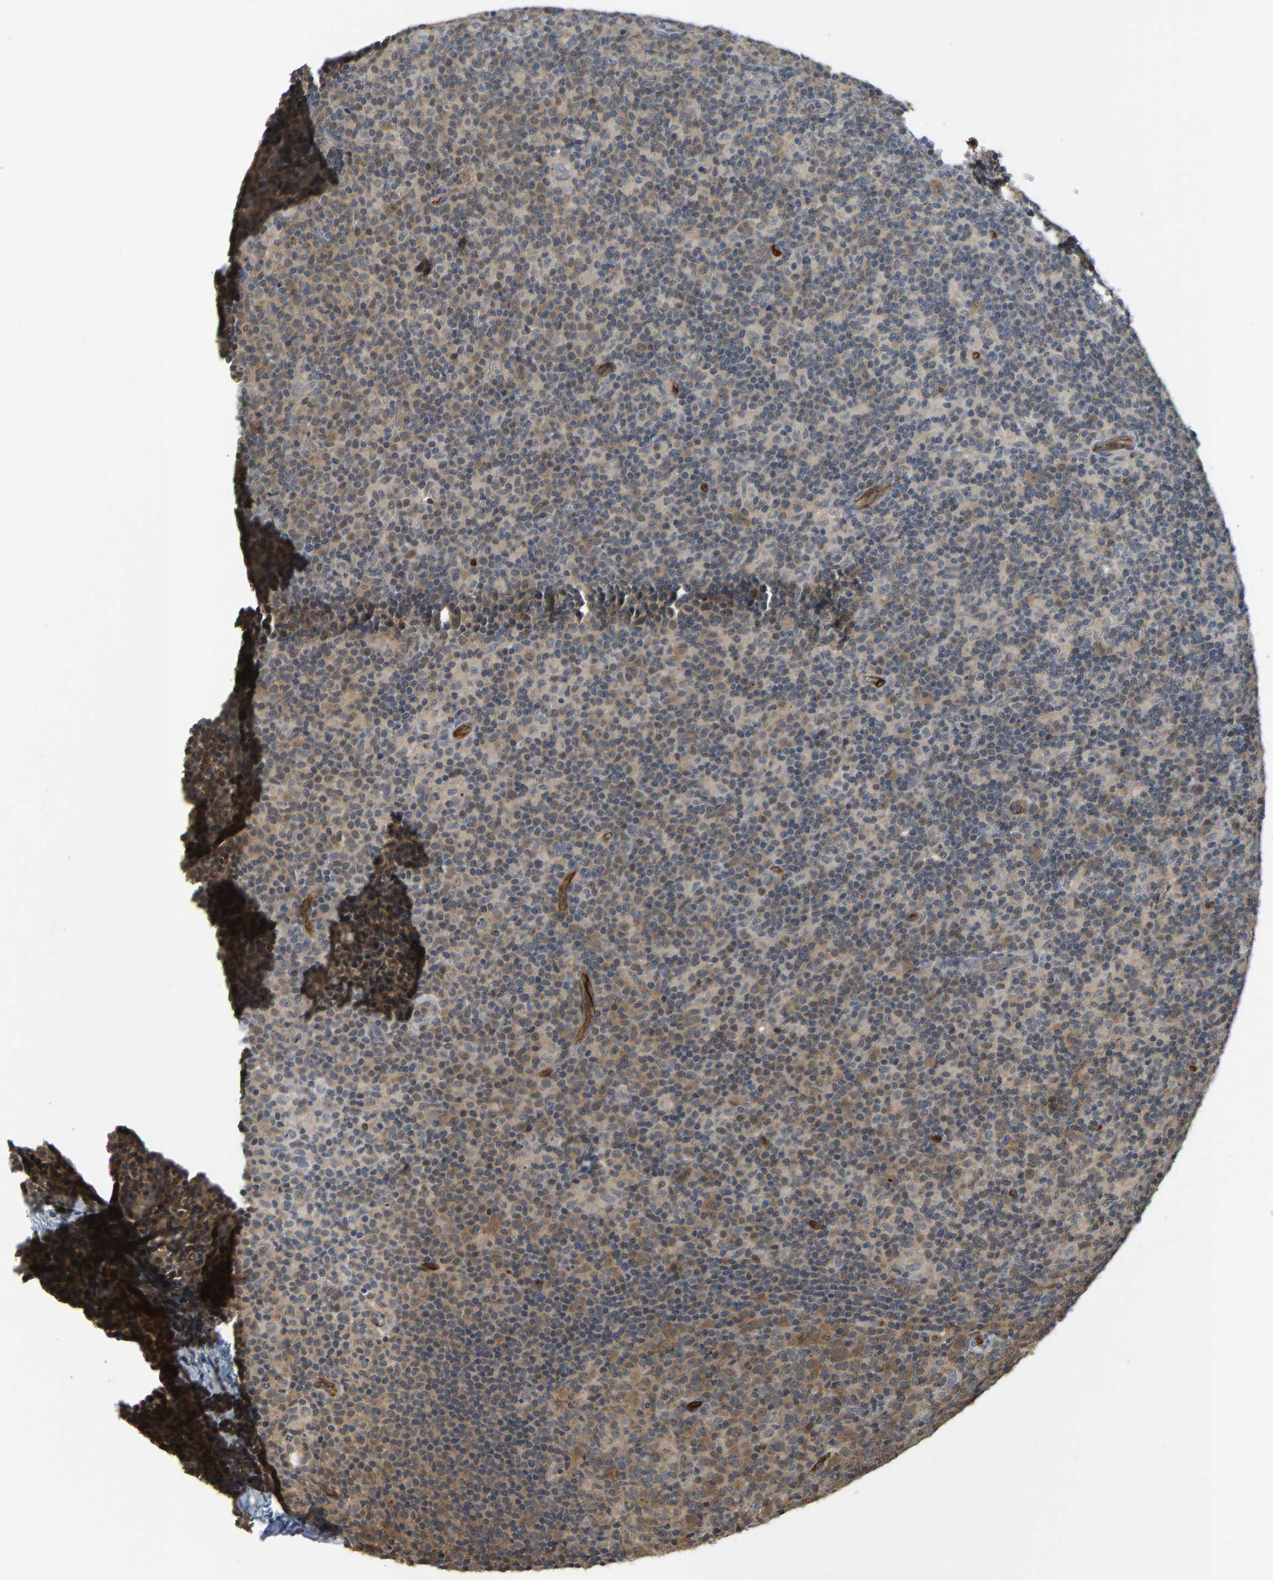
{"staining": {"intensity": "moderate", "quantity": ">75%", "location": "cytoplasmic/membranous"}, "tissue": "lymph node", "cell_type": "Germinal center cells", "image_type": "normal", "snomed": [{"axis": "morphology", "description": "Normal tissue, NOS"}, {"axis": "morphology", "description": "Inflammation, NOS"}, {"axis": "topography", "description": "Lymph node"}], "caption": "This is an image of IHC staining of unremarkable lymph node, which shows moderate staining in the cytoplasmic/membranous of germinal center cells.", "gene": "CCT8", "patient": {"sex": "male", "age": 55}}